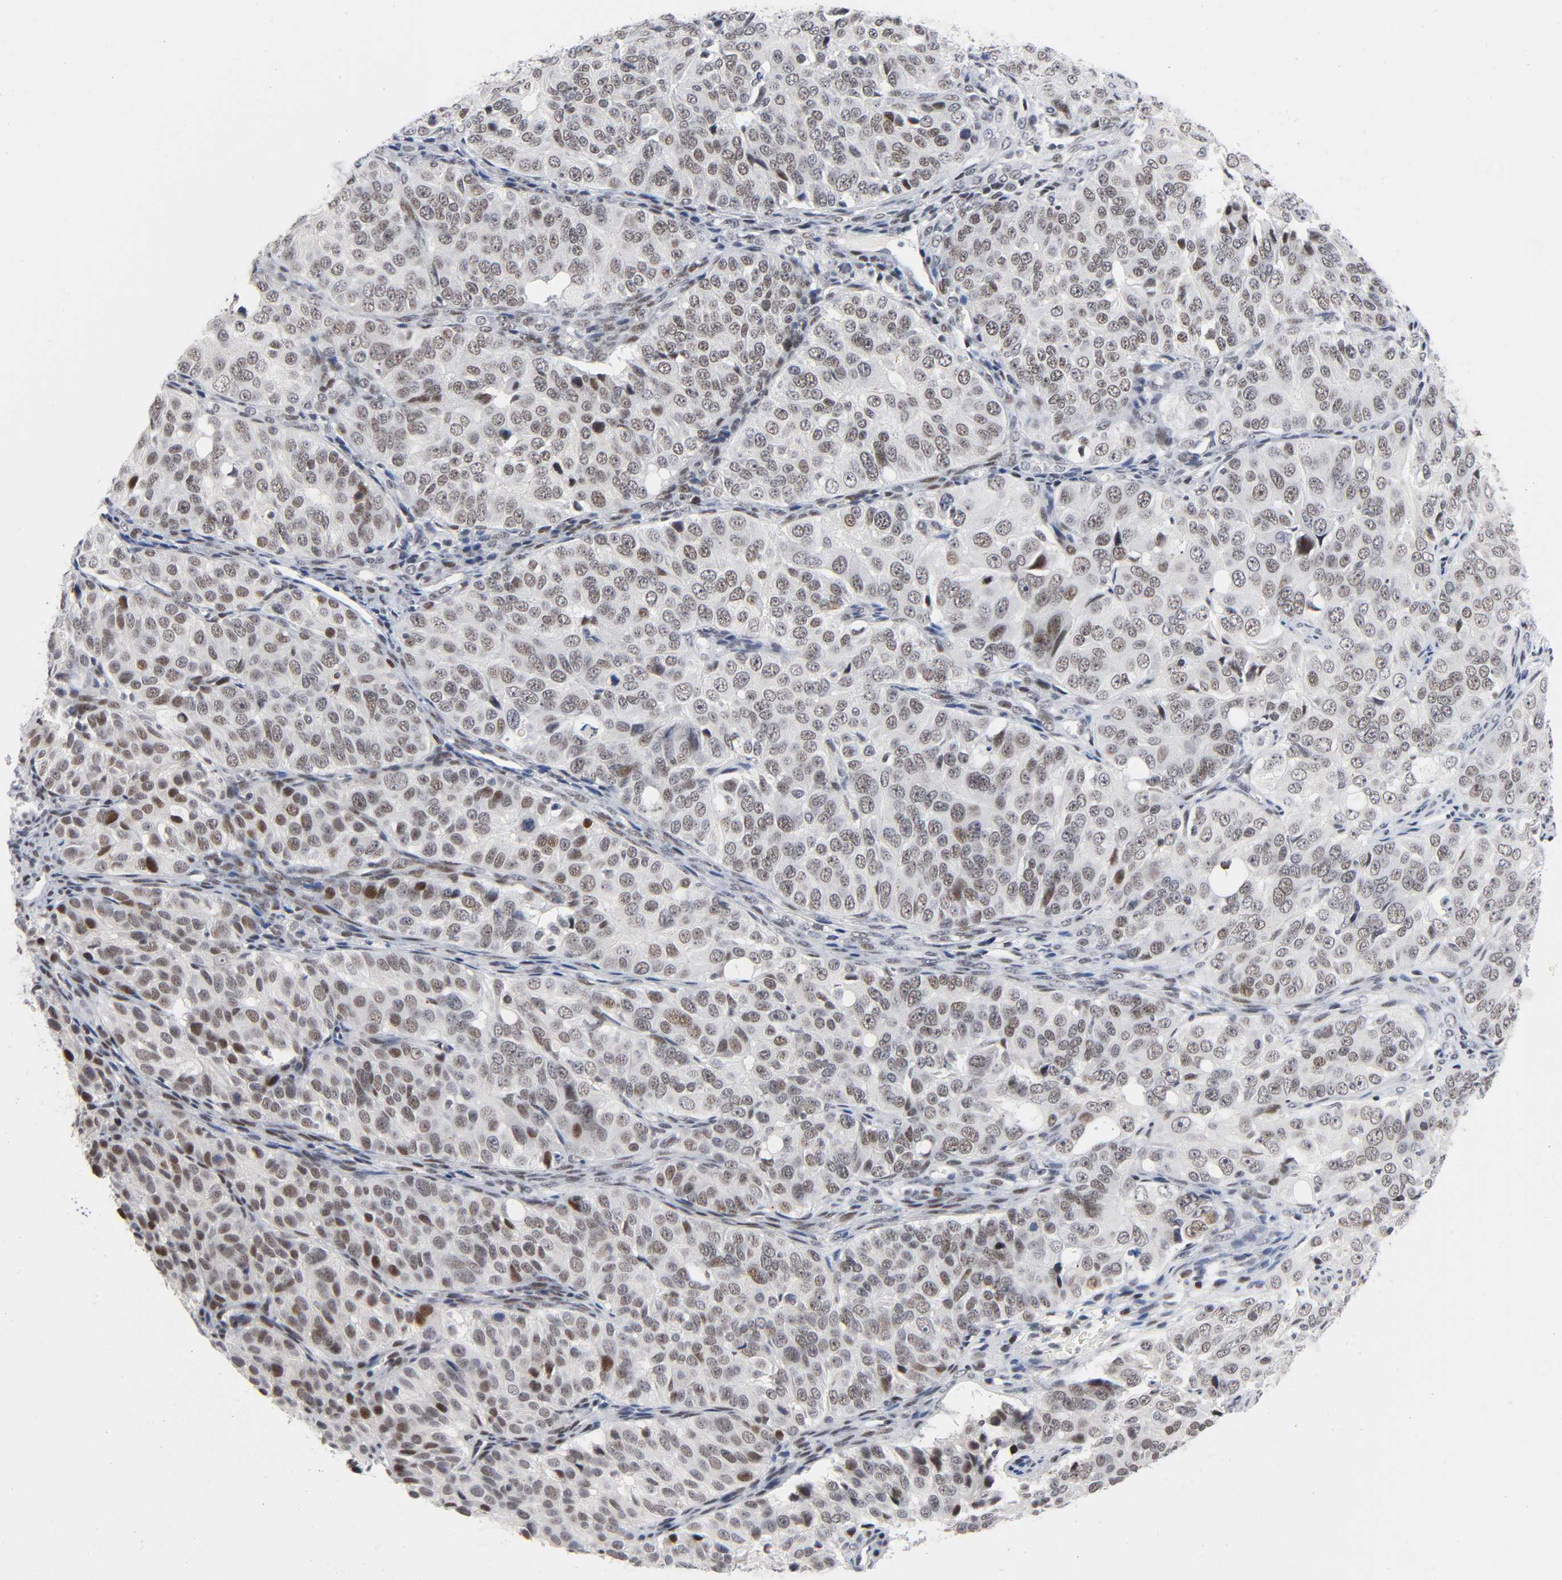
{"staining": {"intensity": "weak", "quantity": "25%-75%", "location": "nuclear"}, "tissue": "ovarian cancer", "cell_type": "Tumor cells", "image_type": "cancer", "snomed": [{"axis": "morphology", "description": "Carcinoma, endometroid"}, {"axis": "topography", "description": "Ovary"}], "caption": "Ovarian cancer (endometroid carcinoma) tissue demonstrates weak nuclear expression in about 25%-75% of tumor cells, visualized by immunohistochemistry.", "gene": "DIDO1", "patient": {"sex": "female", "age": 51}}